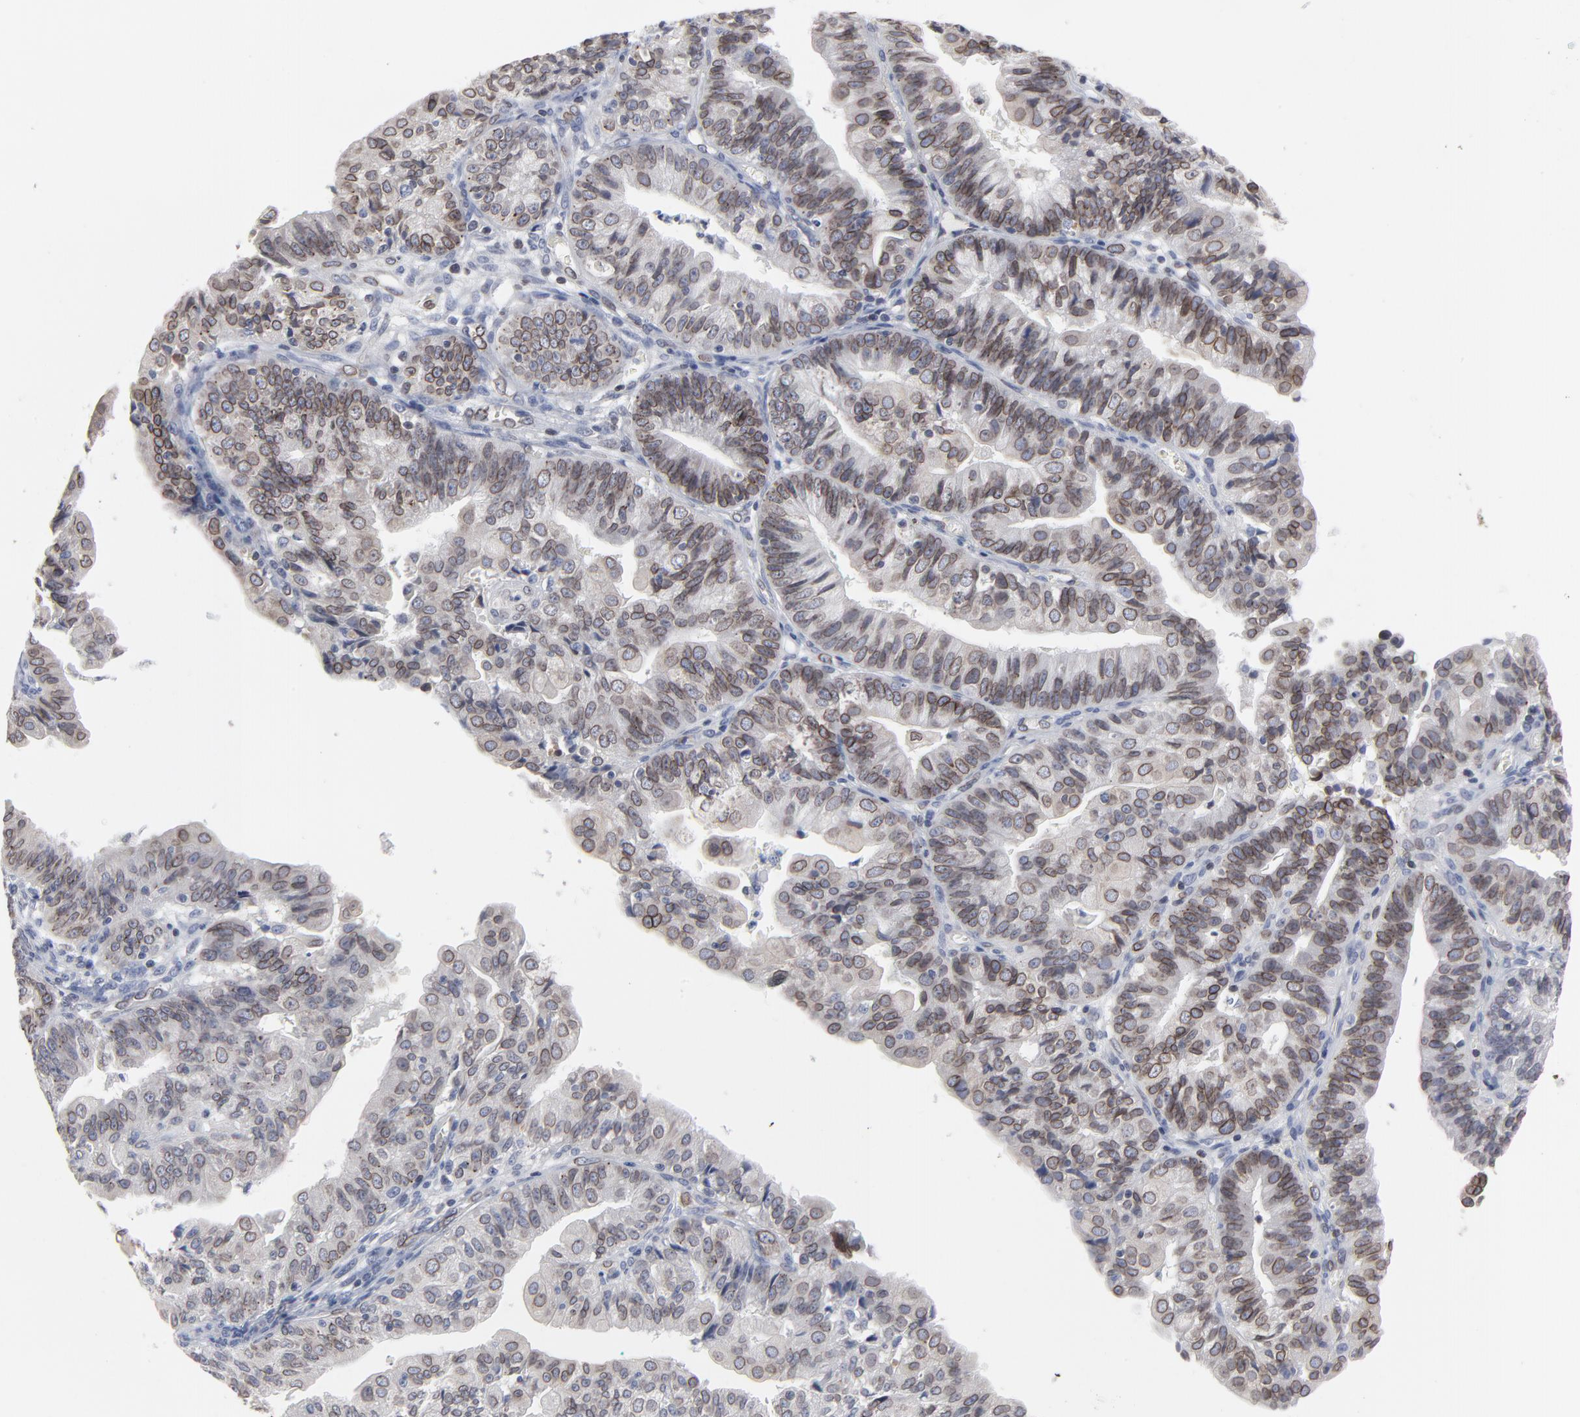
{"staining": {"intensity": "moderate", "quantity": ">75%", "location": "cytoplasmic/membranous,nuclear"}, "tissue": "endometrial cancer", "cell_type": "Tumor cells", "image_type": "cancer", "snomed": [{"axis": "morphology", "description": "Adenocarcinoma, NOS"}, {"axis": "topography", "description": "Endometrium"}], "caption": "A histopathology image of adenocarcinoma (endometrial) stained for a protein exhibits moderate cytoplasmic/membranous and nuclear brown staining in tumor cells.", "gene": "SYNE2", "patient": {"sex": "female", "age": 56}}